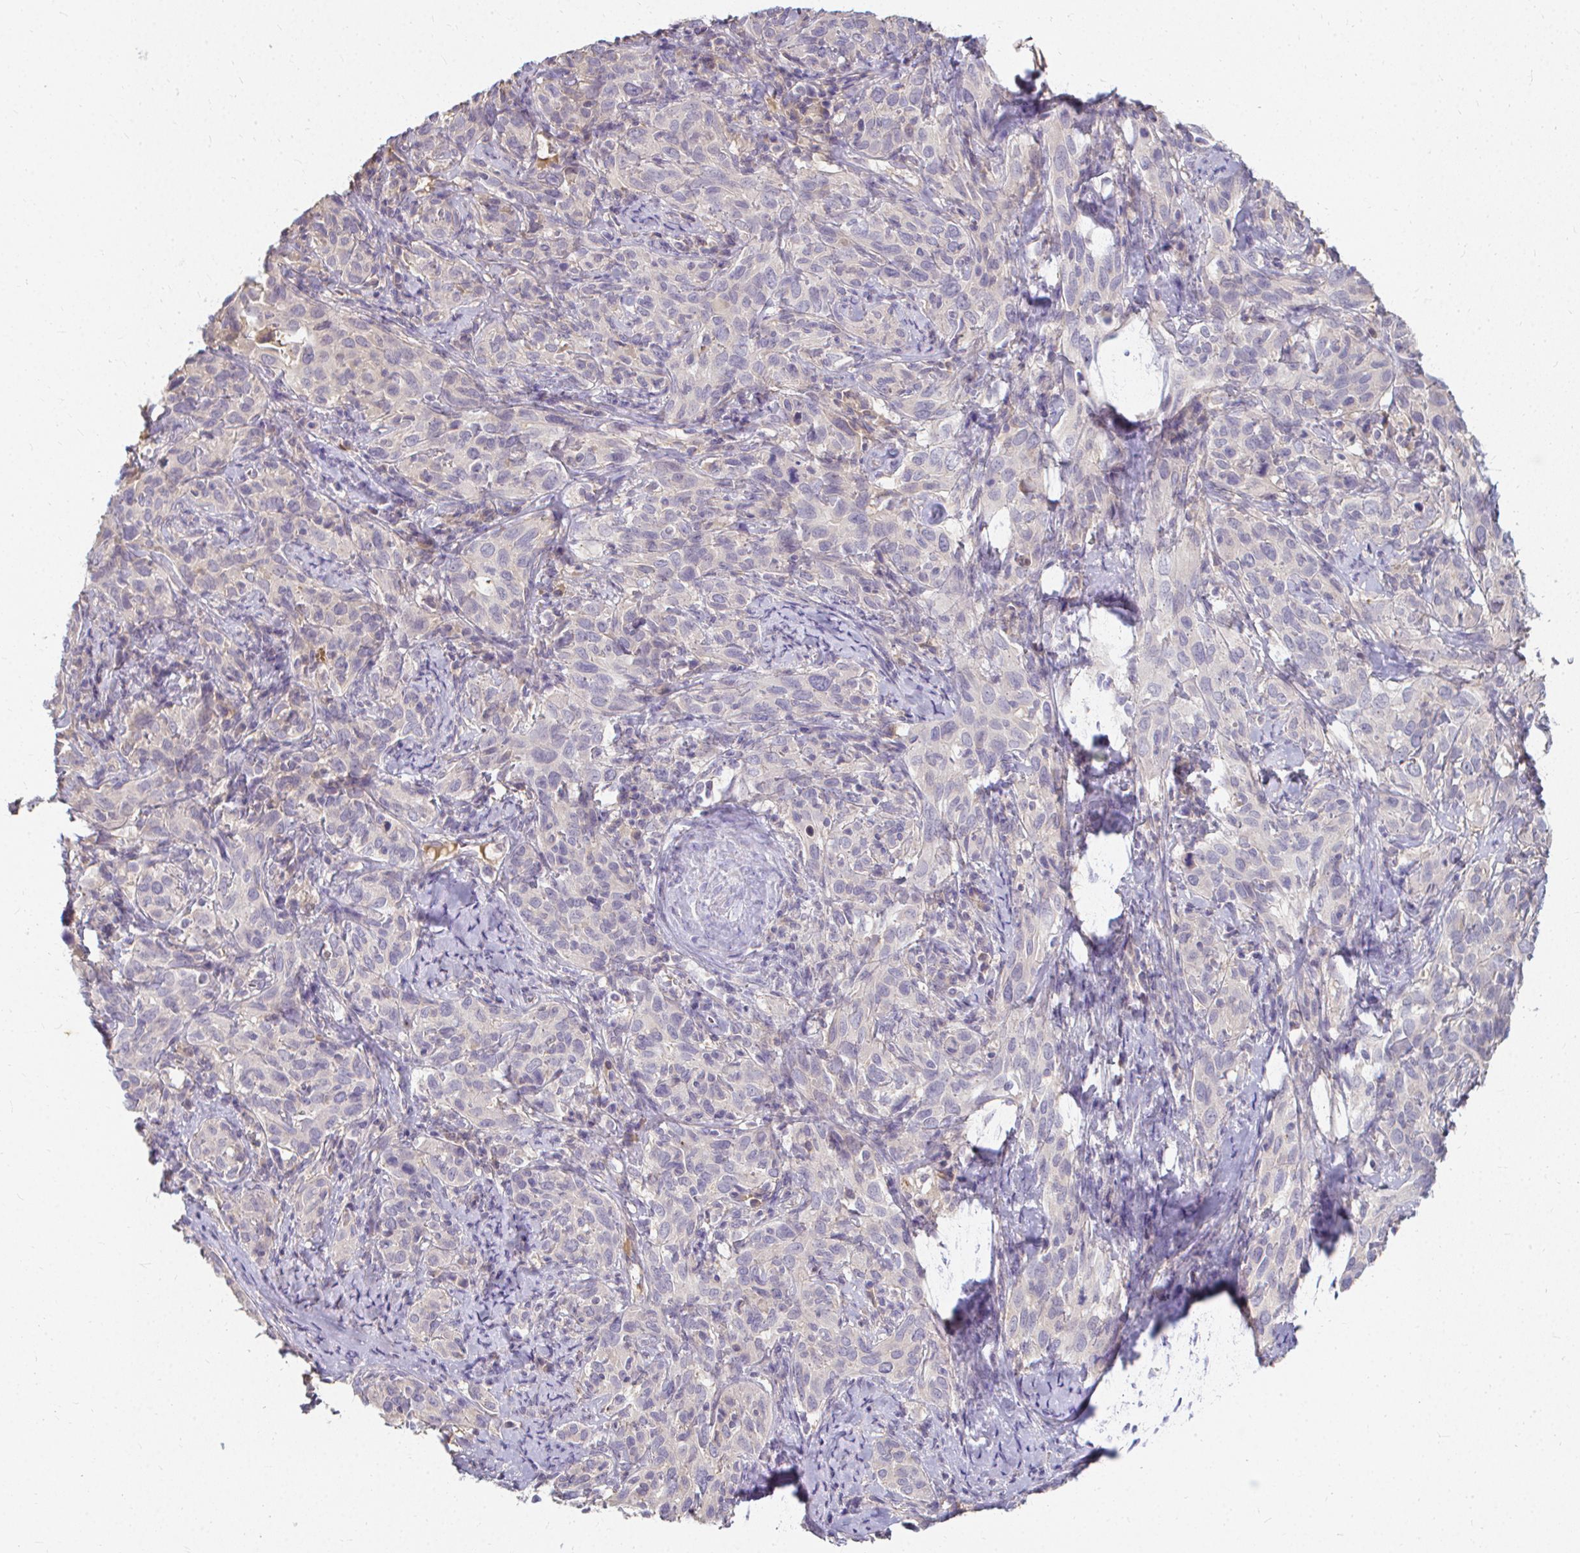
{"staining": {"intensity": "negative", "quantity": "none", "location": "none"}, "tissue": "cervical cancer", "cell_type": "Tumor cells", "image_type": "cancer", "snomed": [{"axis": "morphology", "description": "Normal tissue, NOS"}, {"axis": "morphology", "description": "Squamous cell carcinoma, NOS"}, {"axis": "topography", "description": "Cervix"}], "caption": "This histopathology image is of cervical squamous cell carcinoma stained with IHC to label a protein in brown with the nuclei are counter-stained blue. There is no expression in tumor cells. The staining was performed using DAB (3,3'-diaminobenzidine) to visualize the protein expression in brown, while the nuclei were stained in blue with hematoxylin (Magnification: 20x).", "gene": "LOXL4", "patient": {"sex": "female", "age": 51}}